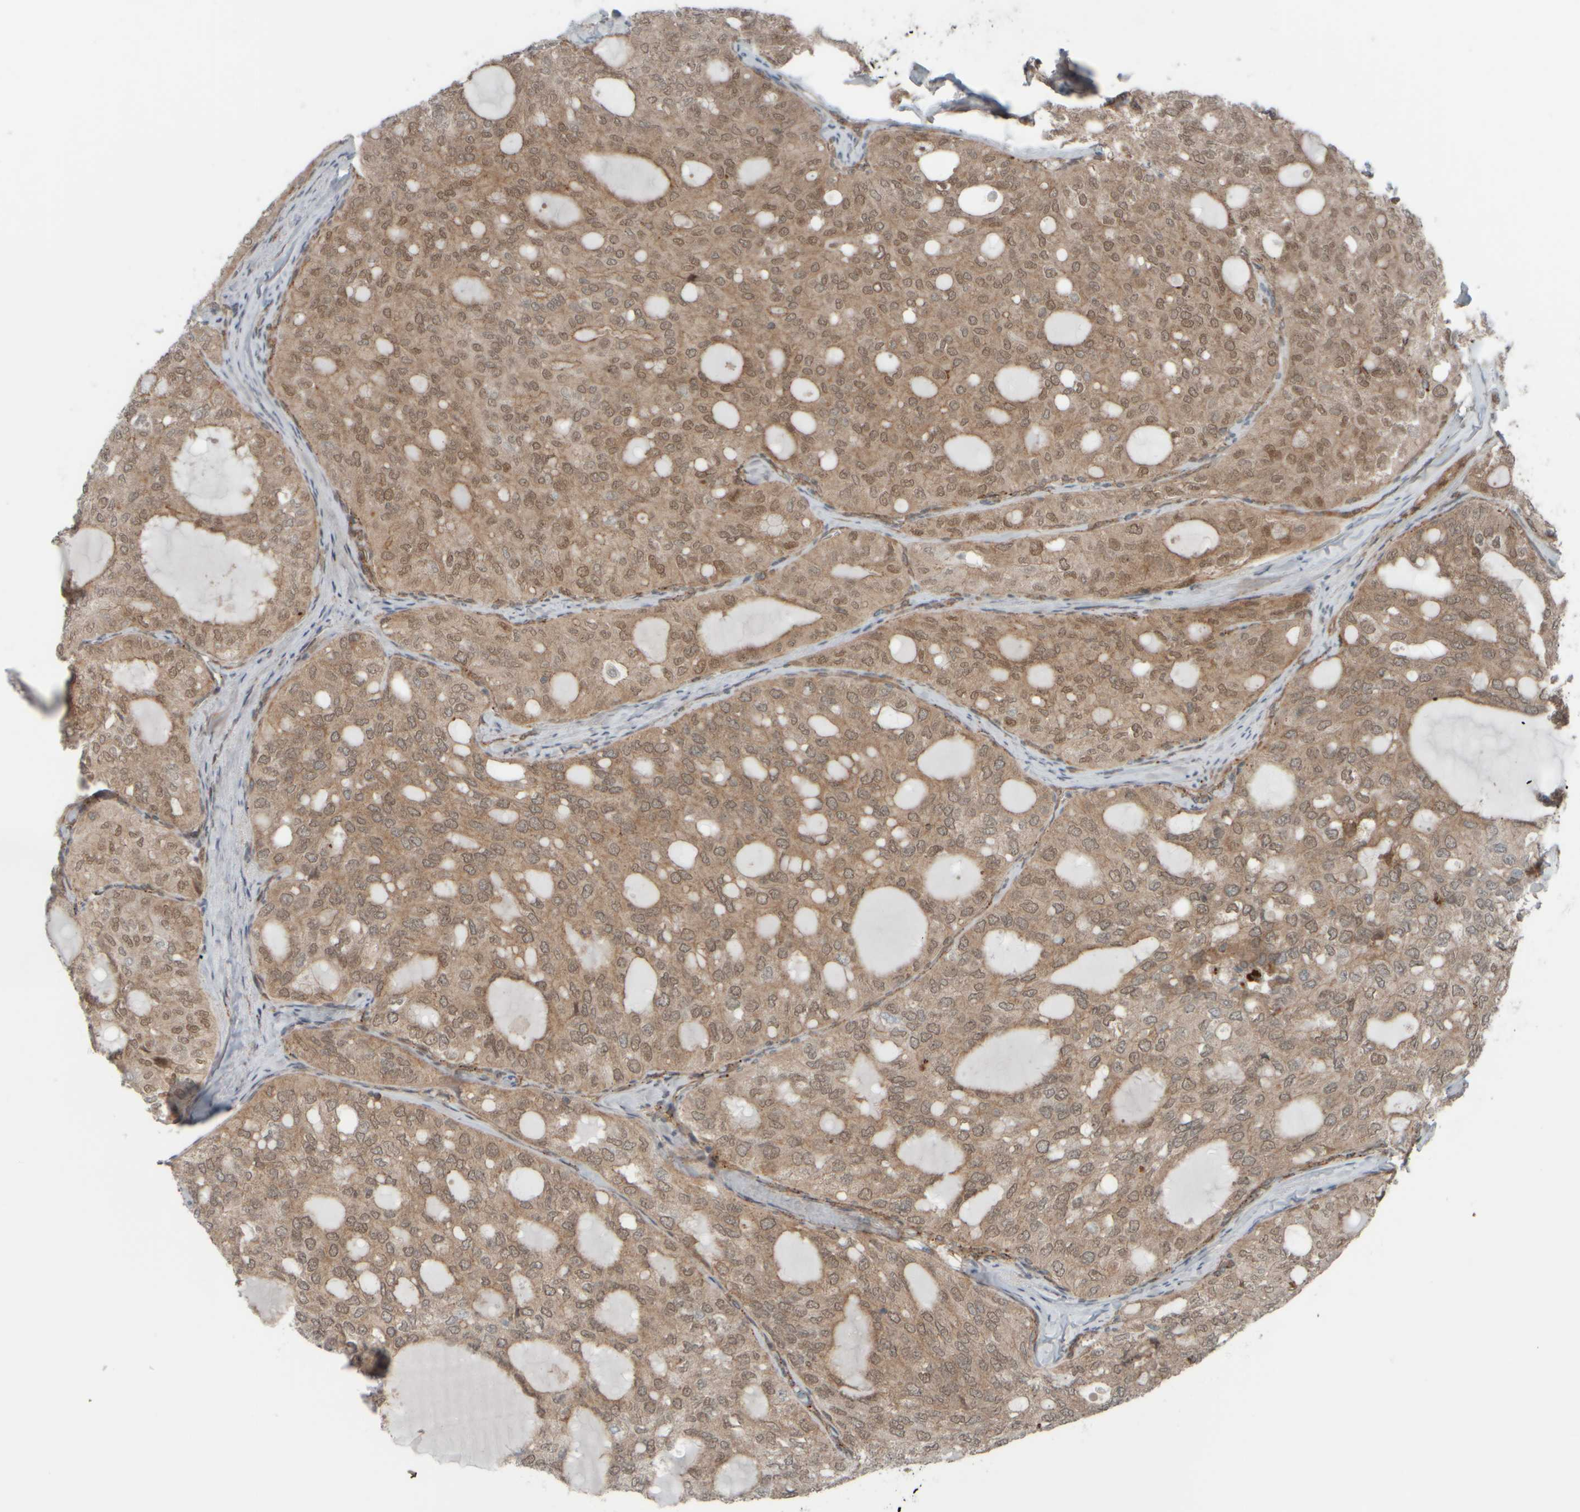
{"staining": {"intensity": "moderate", "quantity": ">75%", "location": "cytoplasmic/membranous,nuclear"}, "tissue": "thyroid cancer", "cell_type": "Tumor cells", "image_type": "cancer", "snomed": [{"axis": "morphology", "description": "Follicular adenoma carcinoma, NOS"}, {"axis": "topography", "description": "Thyroid gland"}], "caption": "Human thyroid follicular adenoma carcinoma stained with a protein marker exhibits moderate staining in tumor cells.", "gene": "GIGYF1", "patient": {"sex": "male", "age": 75}}